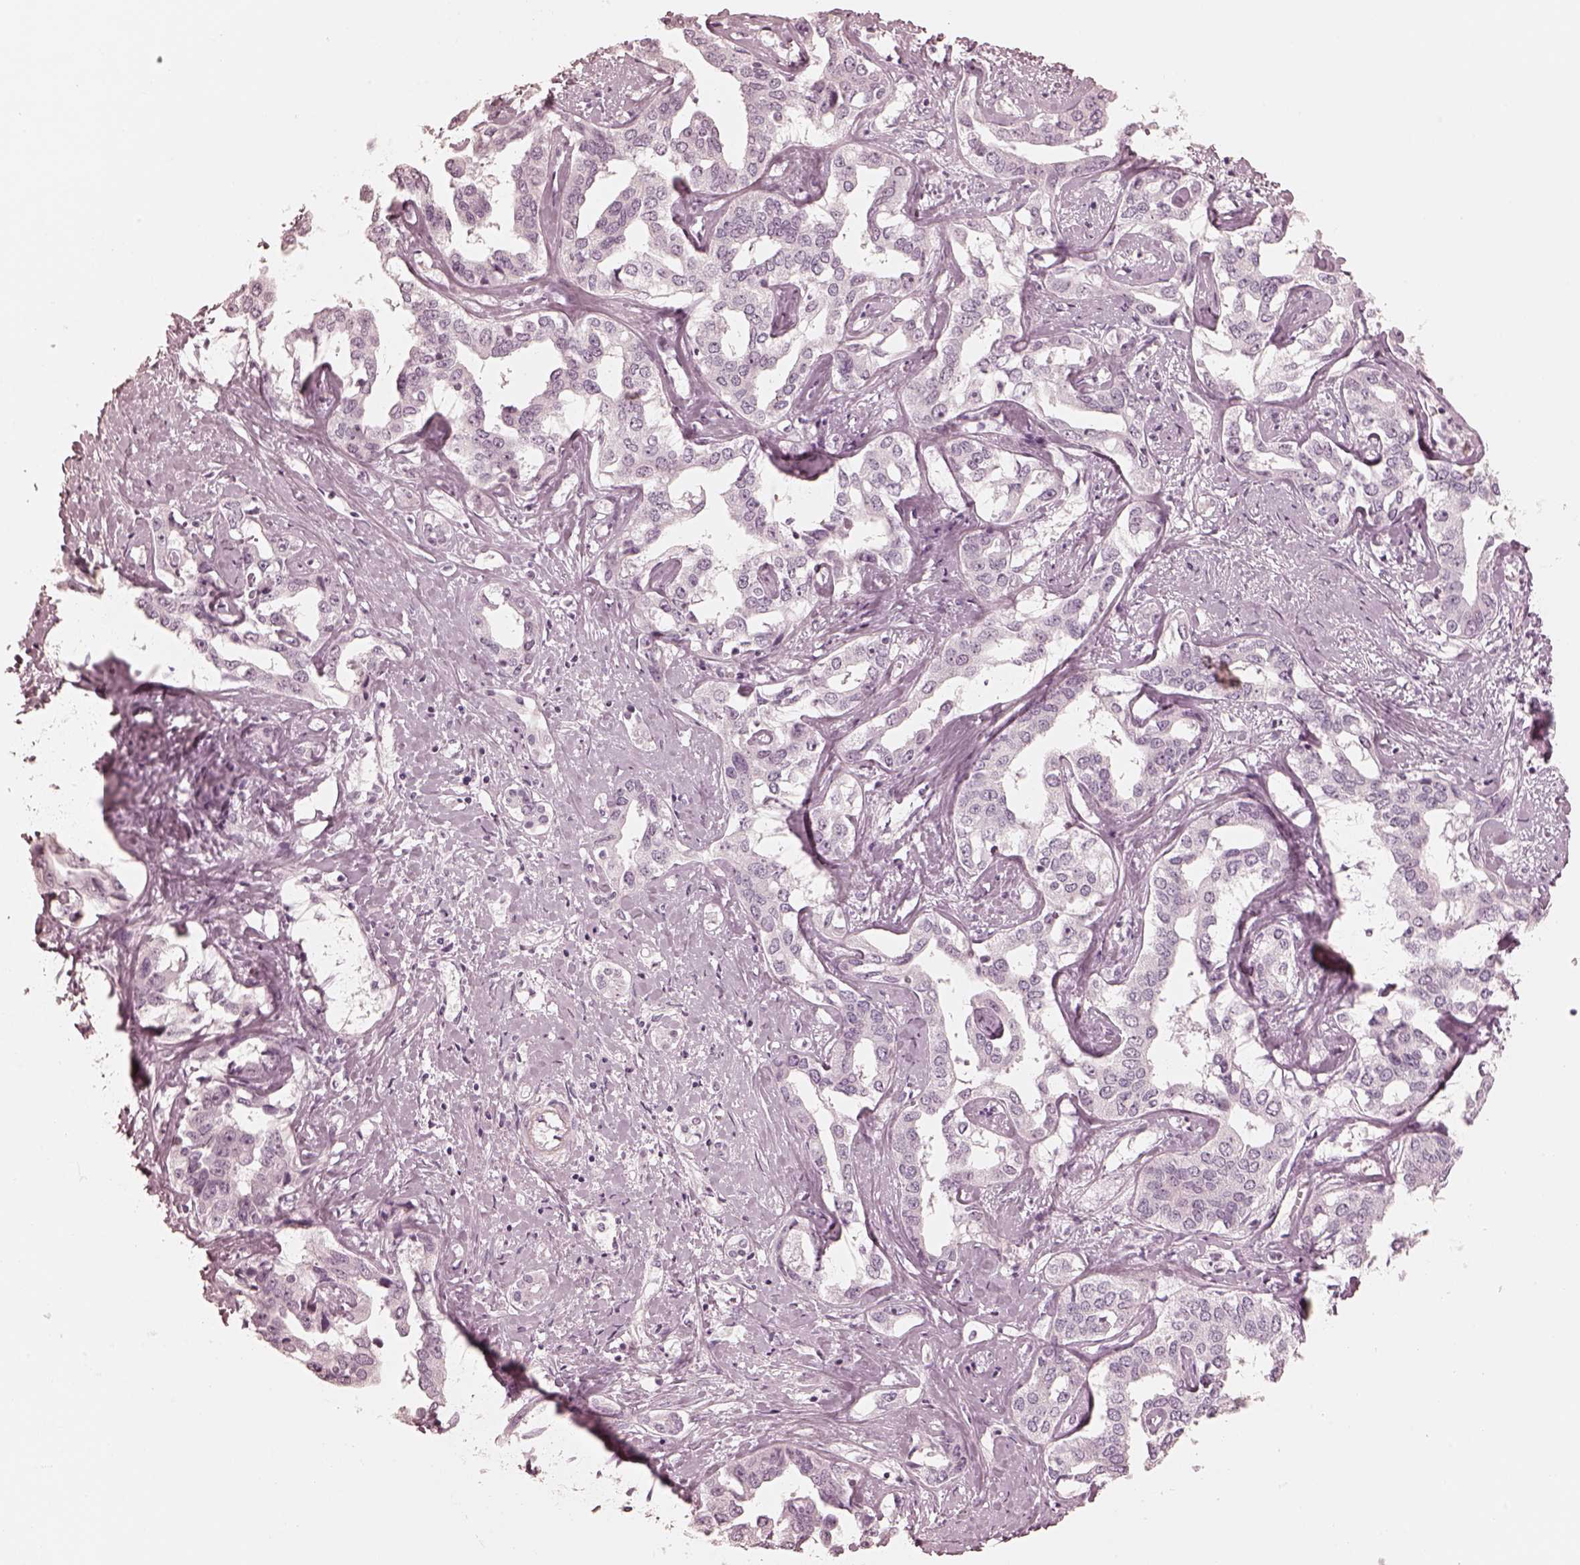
{"staining": {"intensity": "negative", "quantity": "none", "location": "none"}, "tissue": "liver cancer", "cell_type": "Tumor cells", "image_type": "cancer", "snomed": [{"axis": "morphology", "description": "Cholangiocarcinoma"}, {"axis": "topography", "description": "Liver"}], "caption": "A high-resolution histopathology image shows immunohistochemistry staining of liver cancer, which reveals no significant expression in tumor cells.", "gene": "CALR3", "patient": {"sex": "male", "age": 59}}